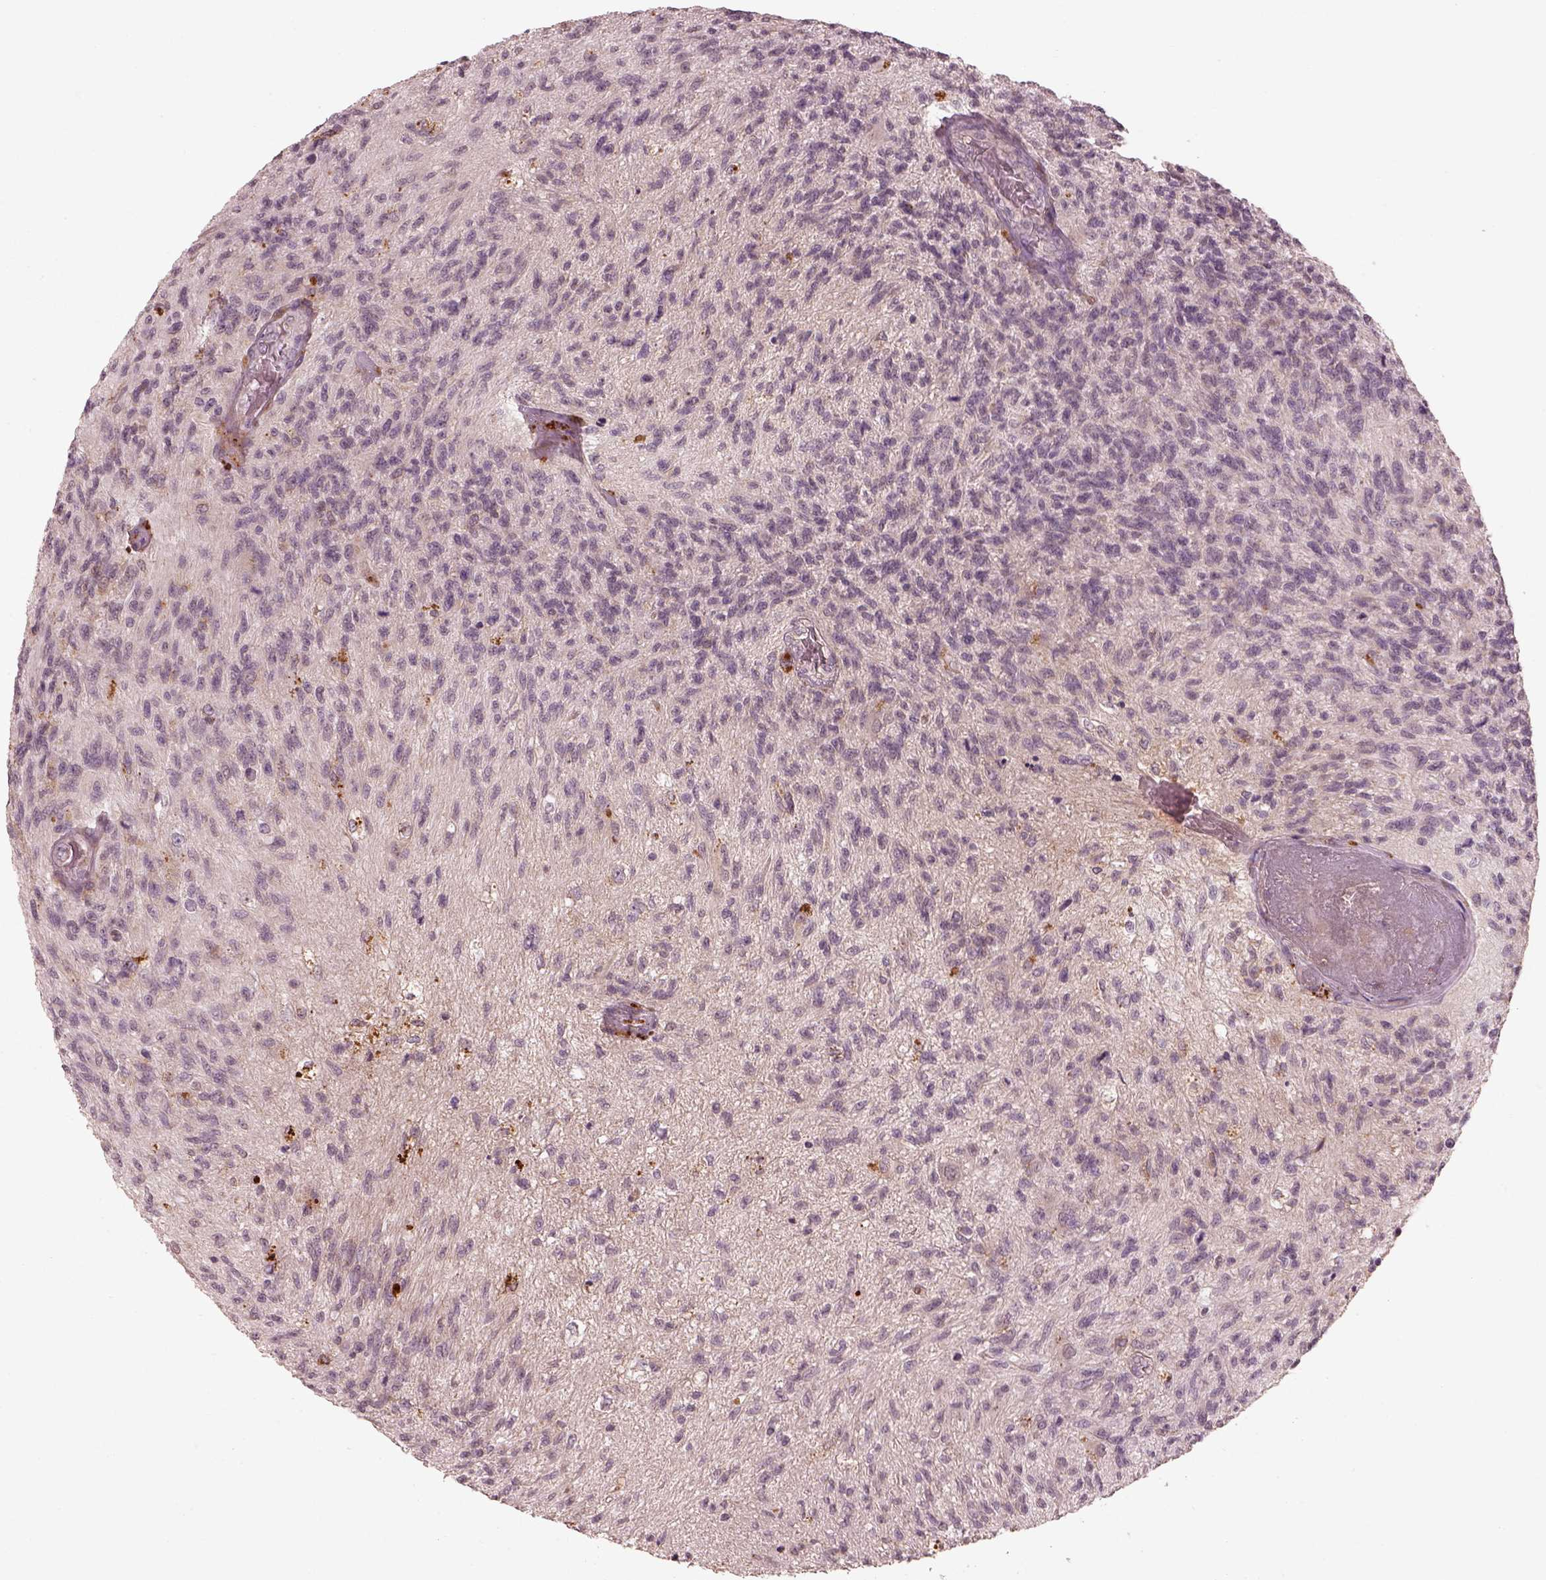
{"staining": {"intensity": "negative", "quantity": "none", "location": "none"}, "tissue": "glioma", "cell_type": "Tumor cells", "image_type": "cancer", "snomed": [{"axis": "morphology", "description": "Glioma, malignant, High grade"}, {"axis": "topography", "description": "Brain"}], "caption": "There is no significant staining in tumor cells of glioma.", "gene": "SLC25A46", "patient": {"sex": "male", "age": 56}}